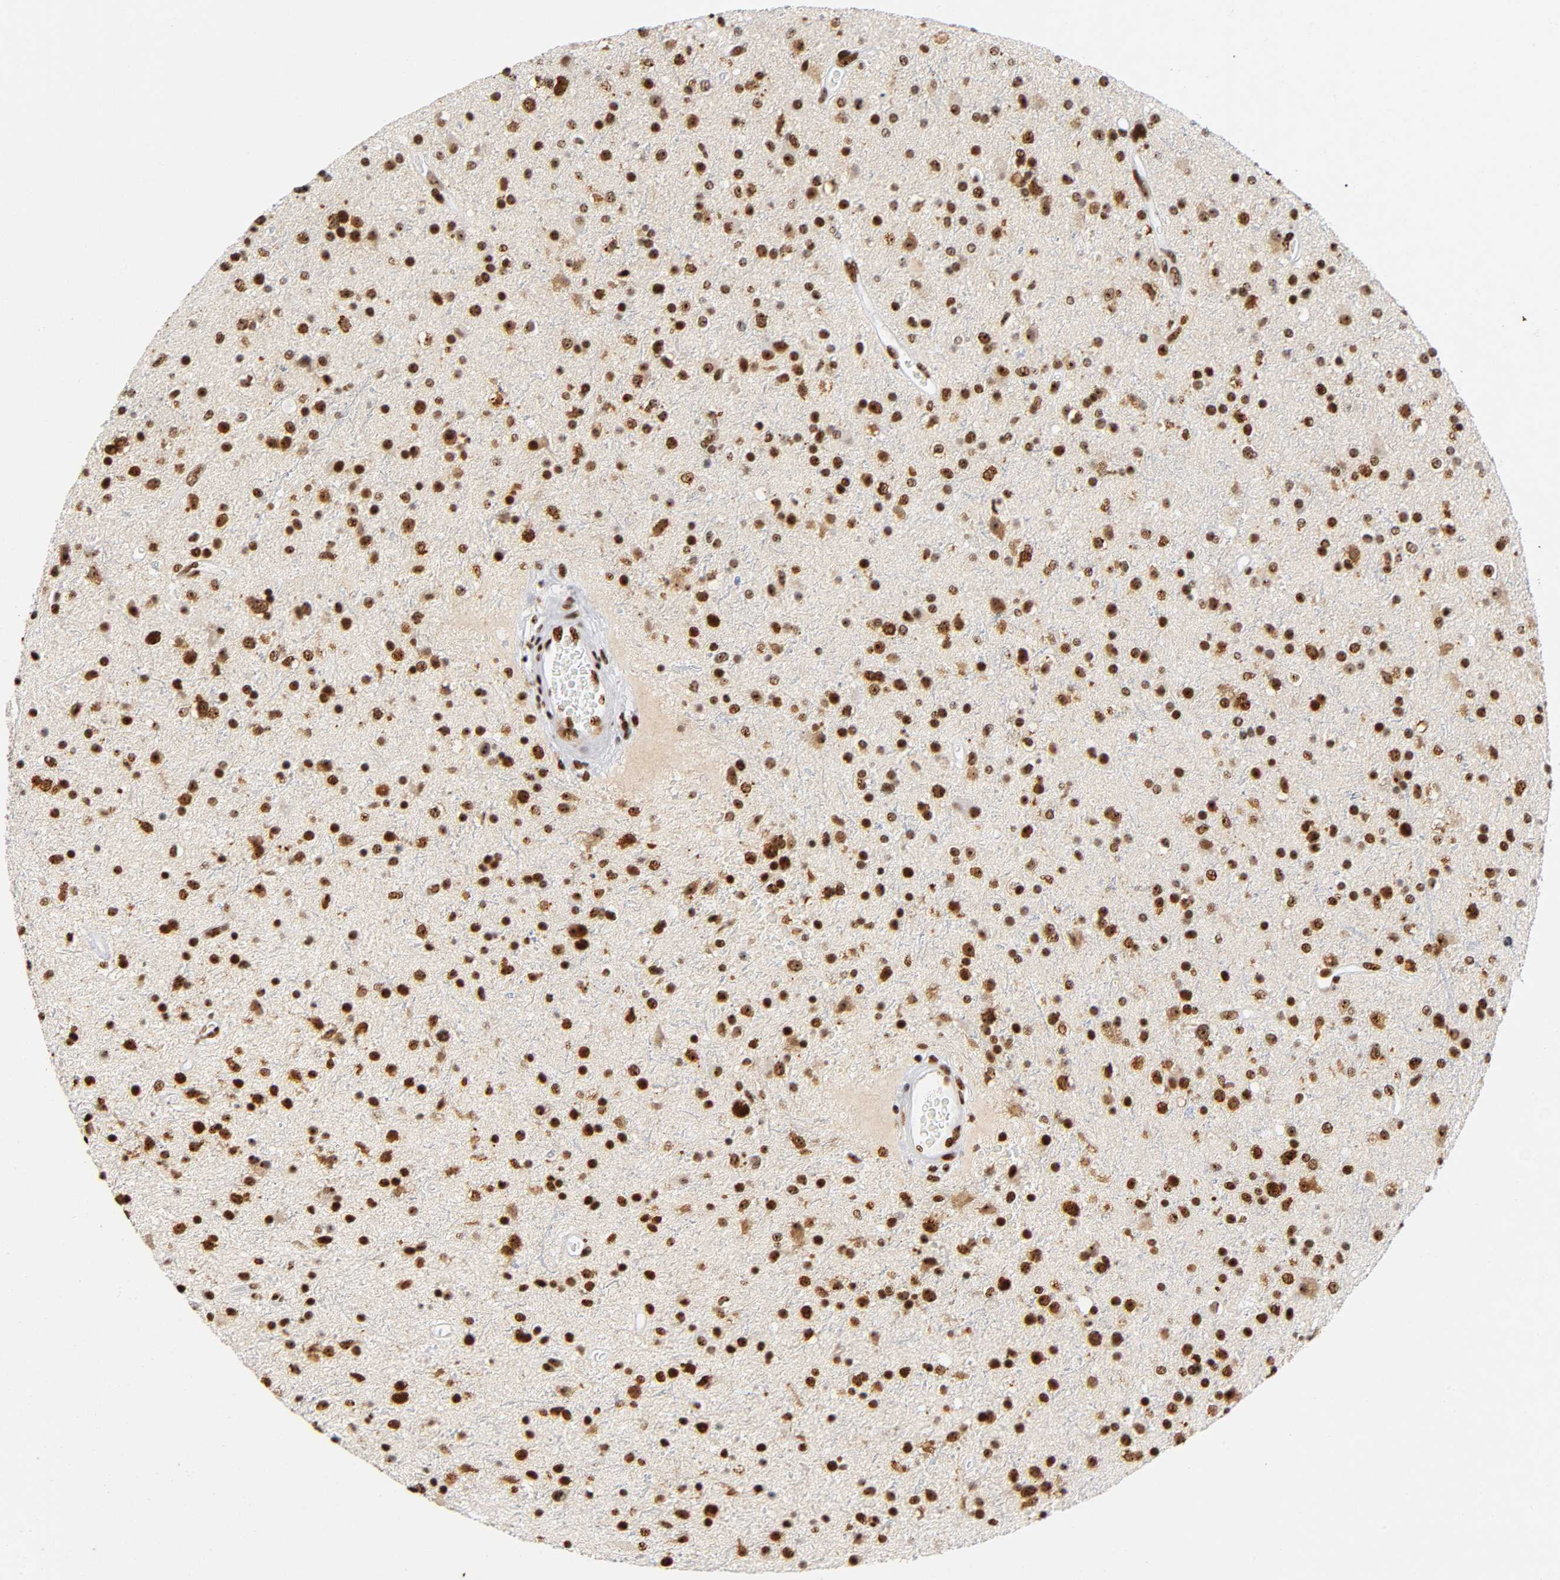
{"staining": {"intensity": "strong", "quantity": ">75%", "location": "nuclear"}, "tissue": "glioma", "cell_type": "Tumor cells", "image_type": "cancer", "snomed": [{"axis": "morphology", "description": "Glioma, malignant, High grade"}, {"axis": "topography", "description": "Brain"}], "caption": "Immunohistochemical staining of malignant glioma (high-grade) shows high levels of strong nuclear protein staining in approximately >75% of tumor cells.", "gene": "UBTF", "patient": {"sex": "male", "age": 33}}